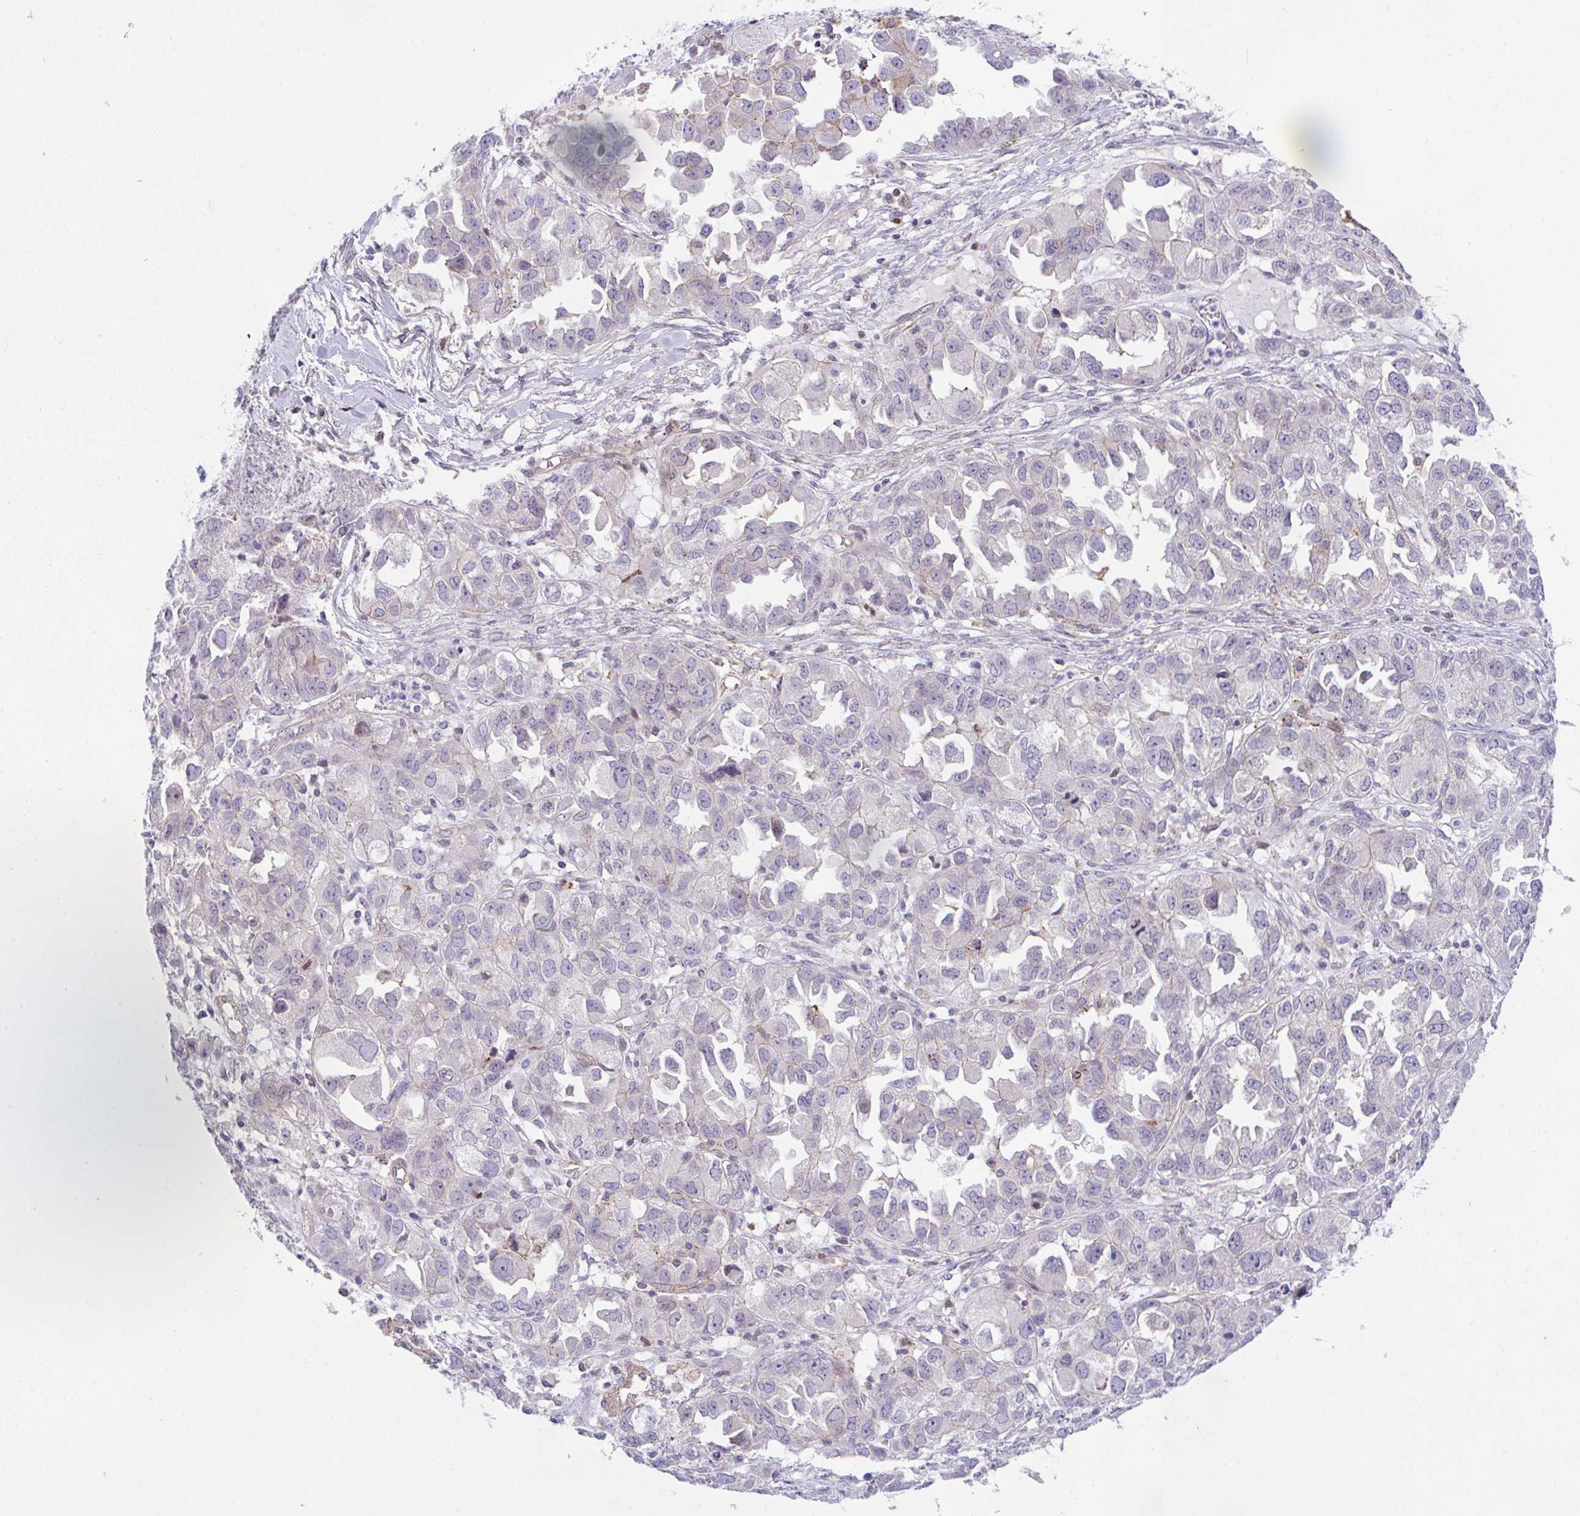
{"staining": {"intensity": "negative", "quantity": "none", "location": "none"}, "tissue": "ovarian cancer", "cell_type": "Tumor cells", "image_type": "cancer", "snomed": [{"axis": "morphology", "description": "Cystadenocarcinoma, serous, NOS"}, {"axis": "topography", "description": "Ovary"}], "caption": "IHC histopathology image of human serous cystadenocarcinoma (ovarian) stained for a protein (brown), which displays no expression in tumor cells. (DAB (3,3'-diaminobenzidine) IHC with hematoxylin counter stain).", "gene": "ZBED3", "patient": {"sex": "female", "age": 84}}